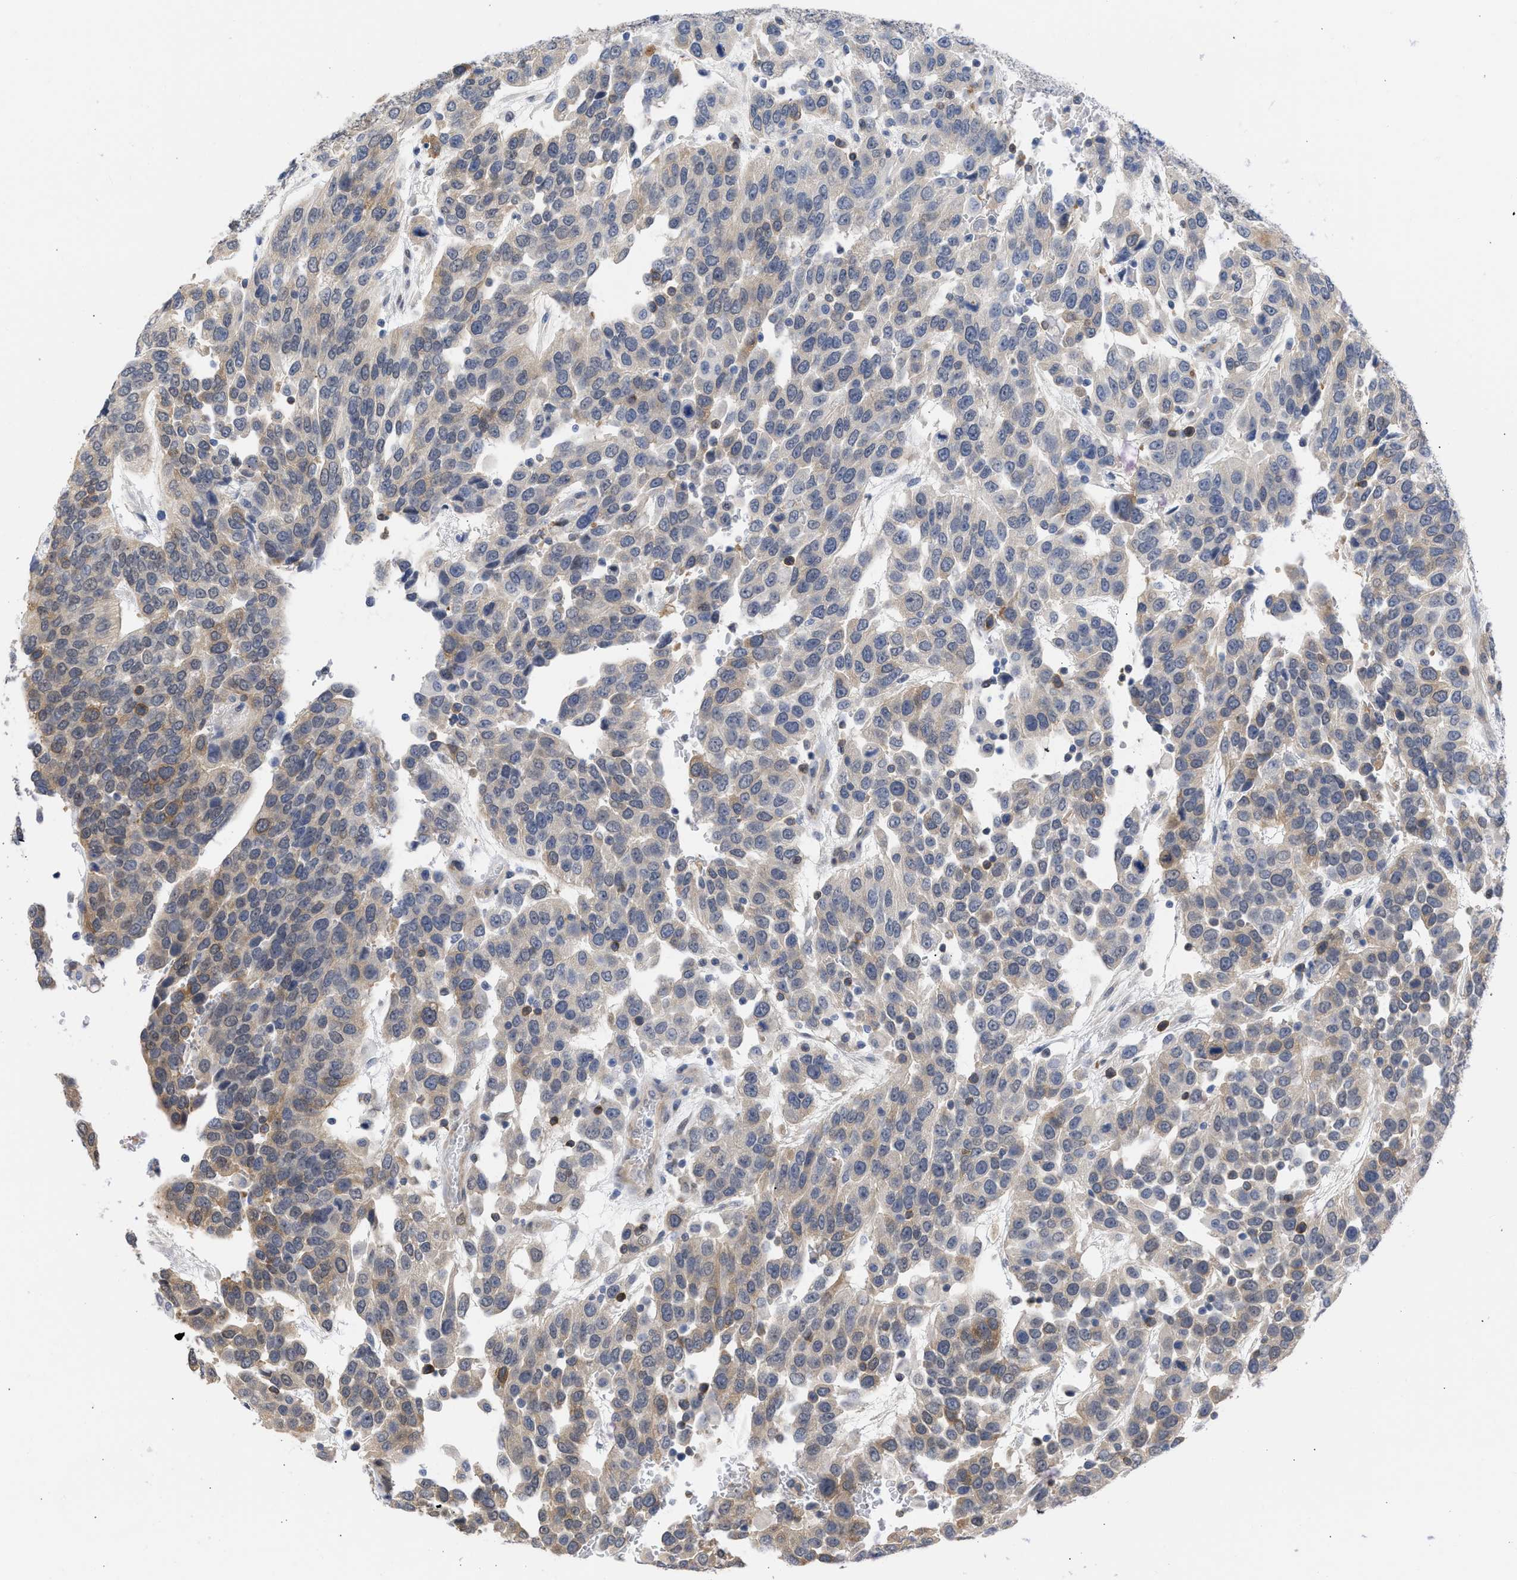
{"staining": {"intensity": "weak", "quantity": "25%-75%", "location": "cytoplasmic/membranous"}, "tissue": "urothelial cancer", "cell_type": "Tumor cells", "image_type": "cancer", "snomed": [{"axis": "morphology", "description": "Urothelial carcinoma, High grade"}, {"axis": "topography", "description": "Urinary bladder"}], "caption": "Brown immunohistochemical staining in human urothelial cancer displays weak cytoplasmic/membranous staining in about 25%-75% of tumor cells. (DAB IHC, brown staining for protein, blue staining for nuclei).", "gene": "THRA", "patient": {"sex": "female", "age": 80}}